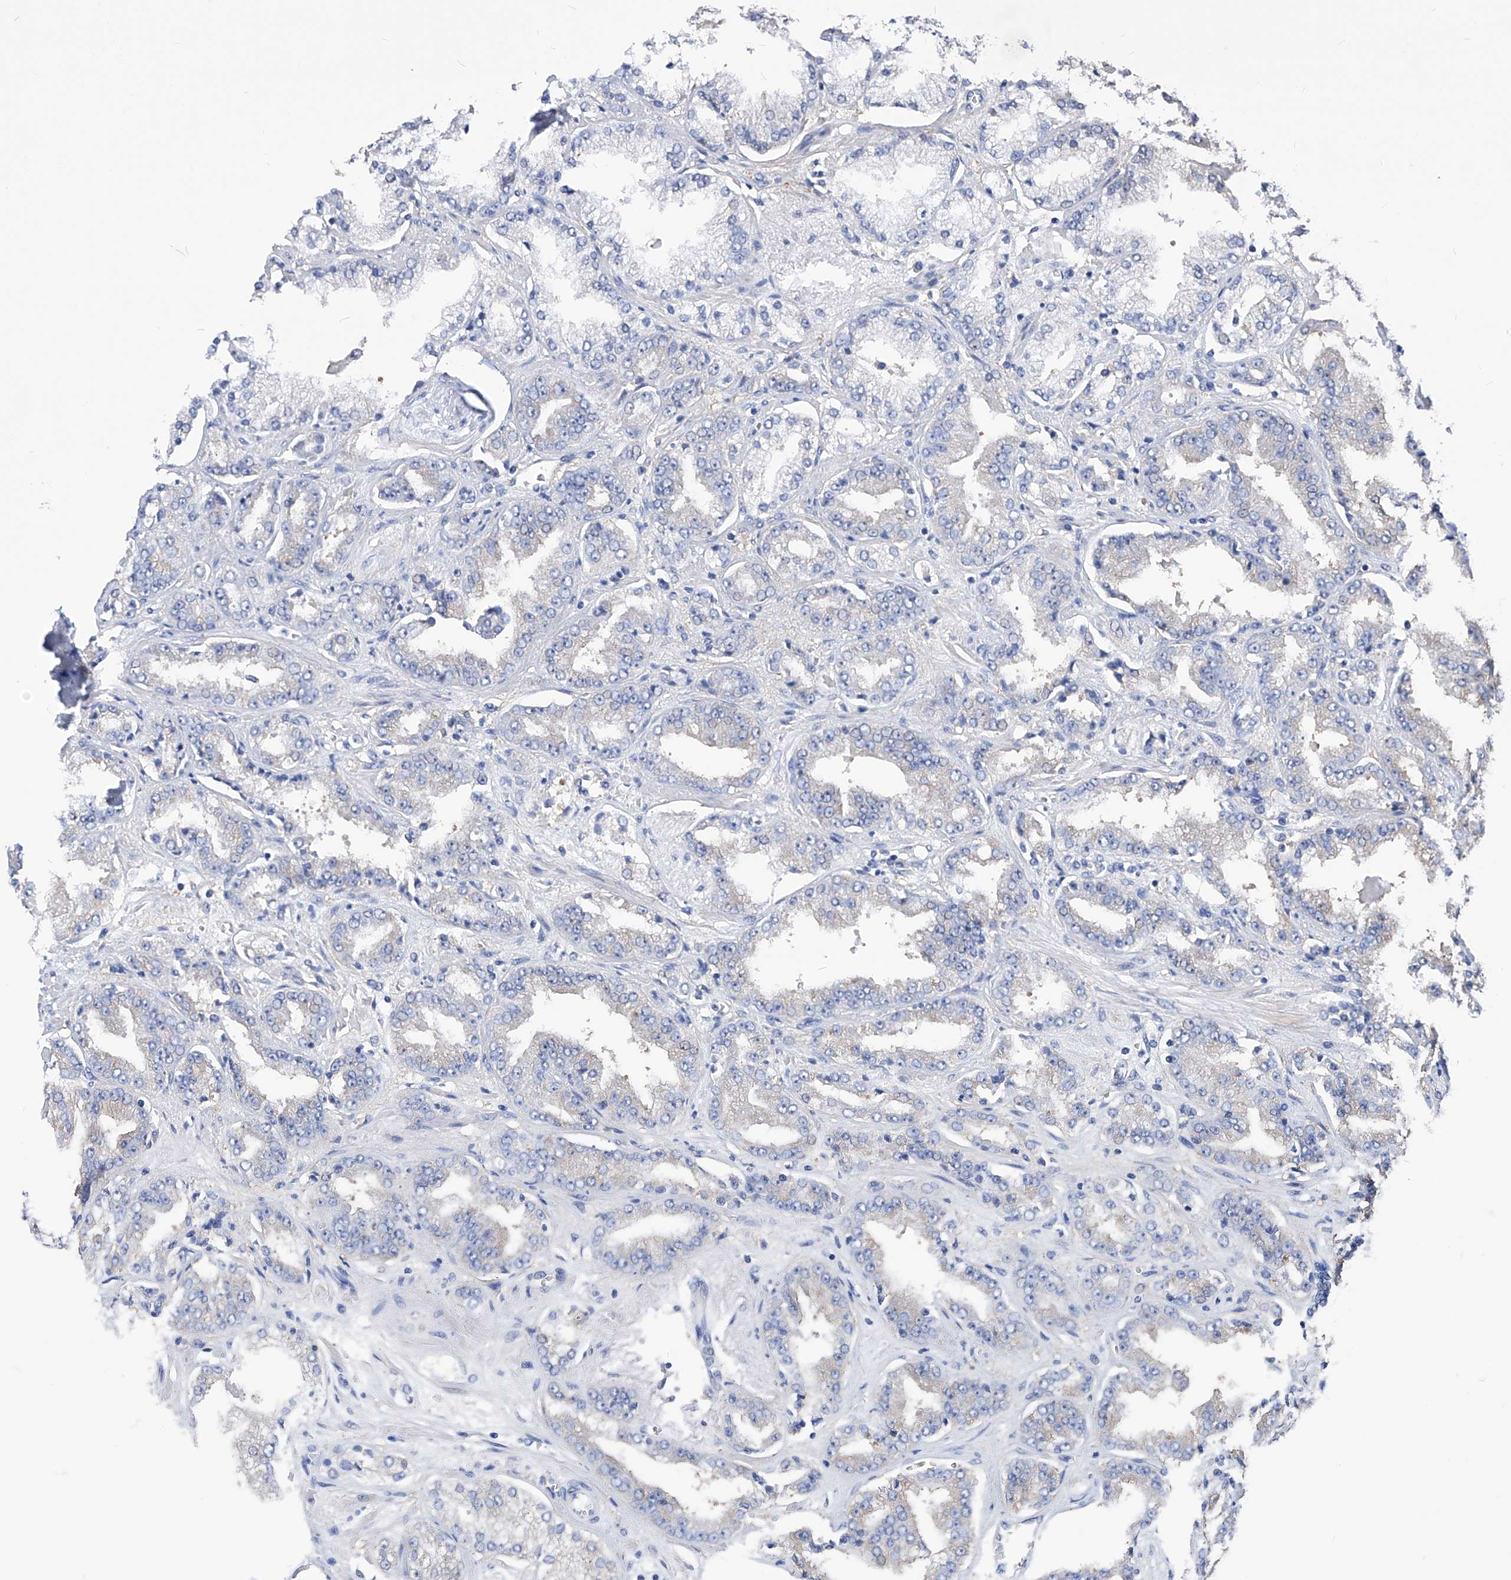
{"staining": {"intensity": "negative", "quantity": "none", "location": "none"}, "tissue": "prostate cancer", "cell_type": "Tumor cells", "image_type": "cancer", "snomed": [{"axis": "morphology", "description": "Adenocarcinoma, High grade"}, {"axis": "topography", "description": "Prostate"}], "caption": "The micrograph shows no staining of tumor cells in prostate cancer.", "gene": "XPNPEP1", "patient": {"sex": "male", "age": 71}}